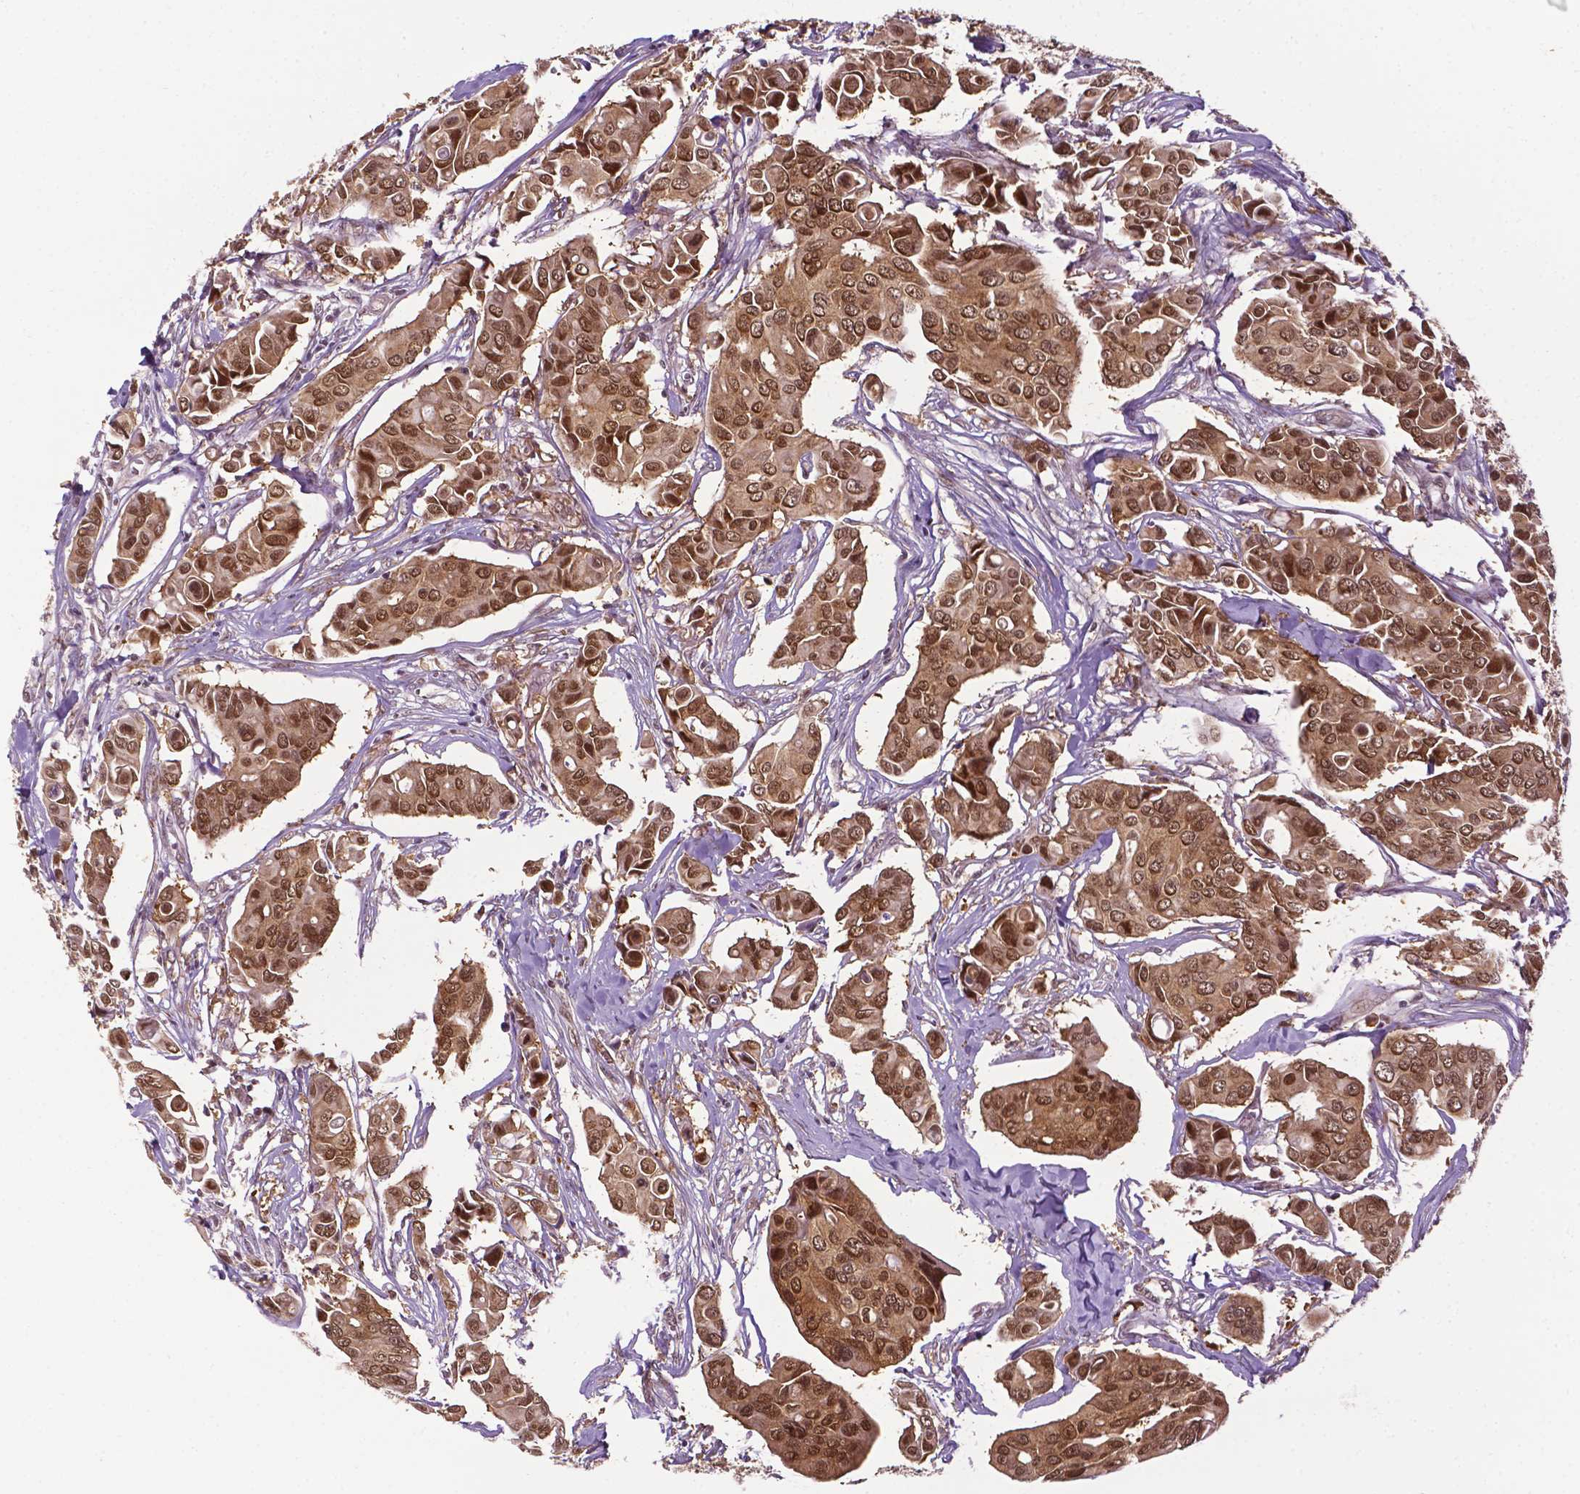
{"staining": {"intensity": "moderate", "quantity": ">75%", "location": "cytoplasmic/membranous,nuclear"}, "tissue": "breast cancer", "cell_type": "Tumor cells", "image_type": "cancer", "snomed": [{"axis": "morphology", "description": "Duct carcinoma"}, {"axis": "topography", "description": "Breast"}], "caption": "IHC of human breast invasive ductal carcinoma exhibits medium levels of moderate cytoplasmic/membranous and nuclear positivity in about >75% of tumor cells. The protein of interest is stained brown, and the nuclei are stained in blue (DAB (3,3'-diaminobenzidine) IHC with brightfield microscopy, high magnification).", "gene": "UBQLN4", "patient": {"sex": "female", "age": 54}}